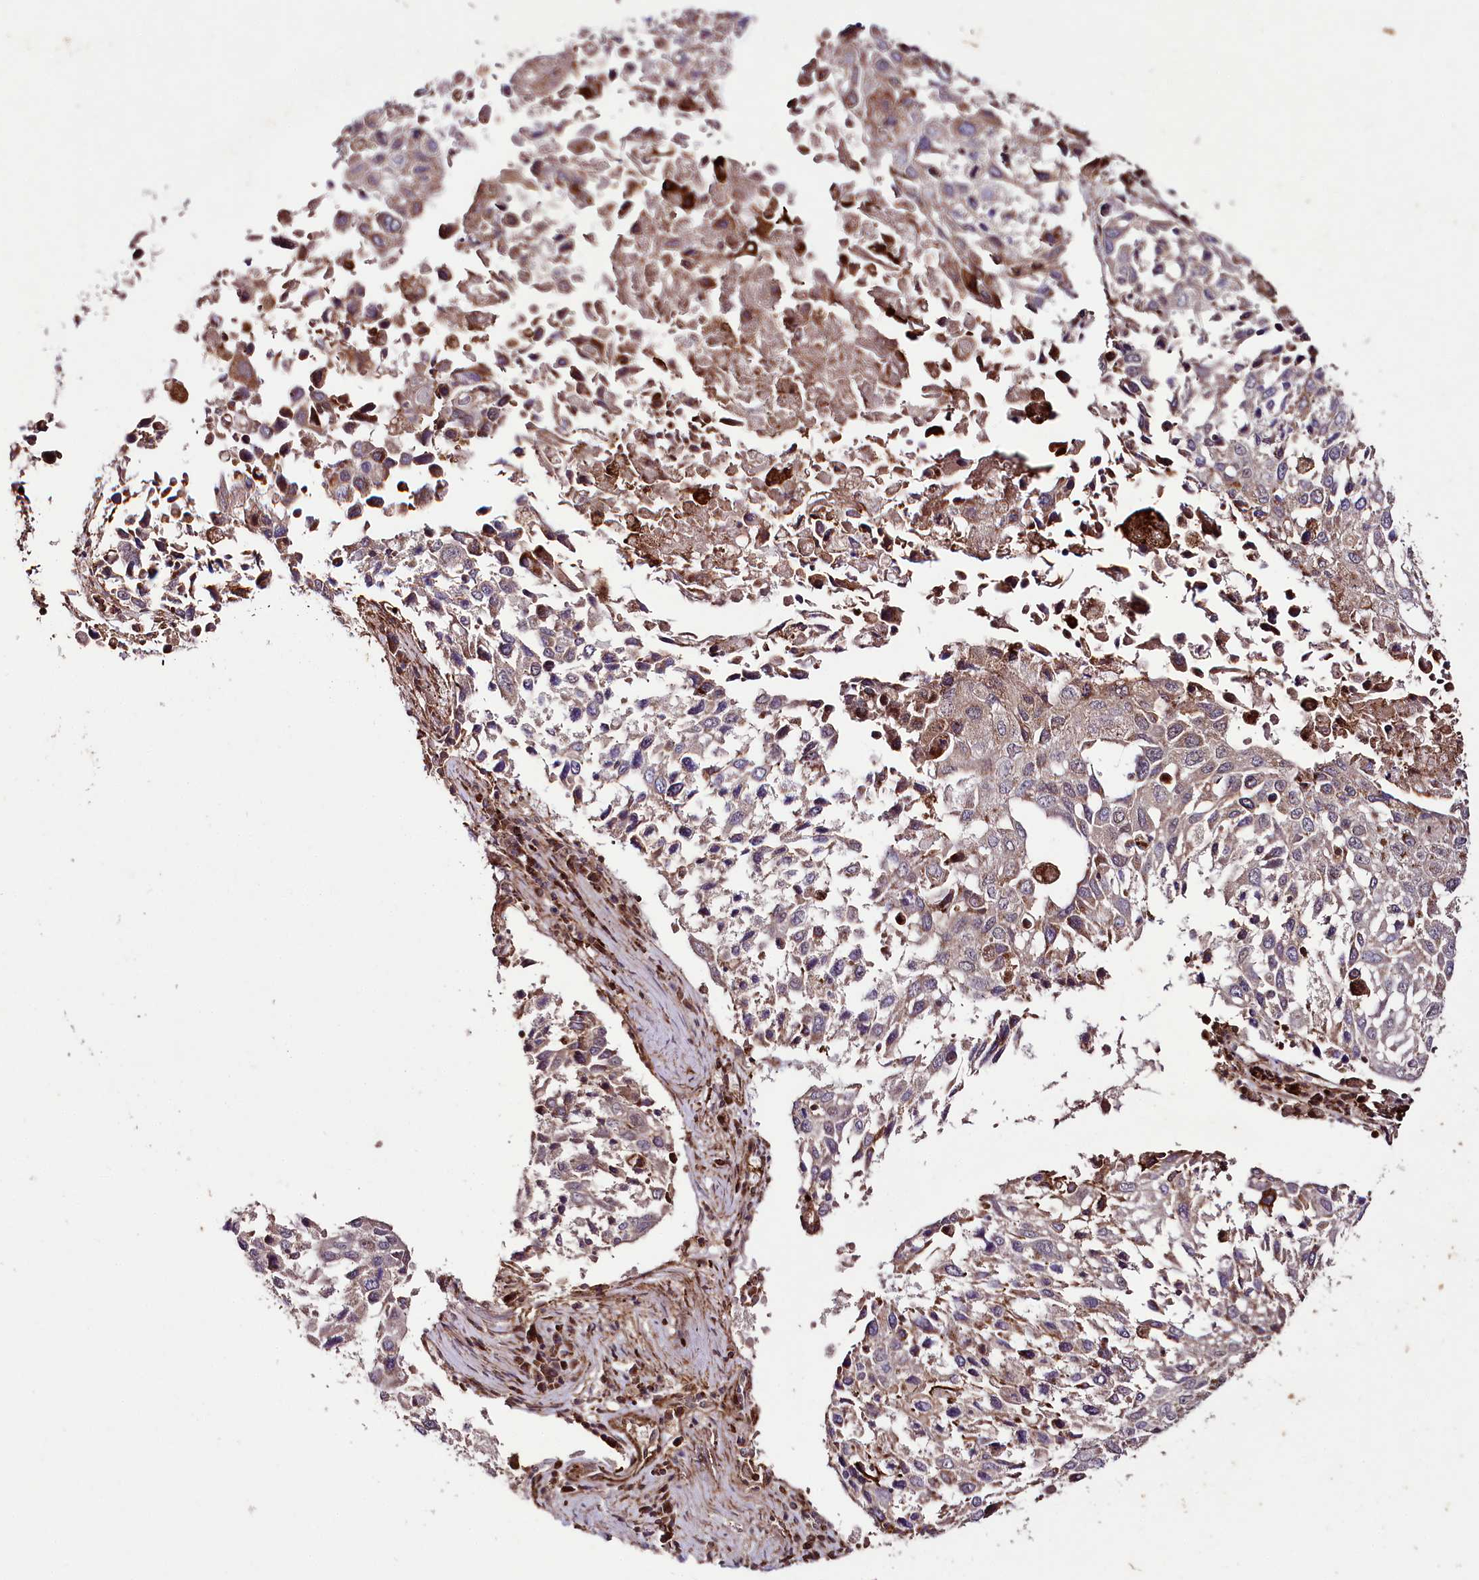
{"staining": {"intensity": "moderate", "quantity": "25%-75%", "location": "cytoplasmic/membranous"}, "tissue": "lung cancer", "cell_type": "Tumor cells", "image_type": "cancer", "snomed": [{"axis": "morphology", "description": "Squamous cell carcinoma, NOS"}, {"axis": "topography", "description": "Lung"}], "caption": "DAB (3,3'-diaminobenzidine) immunohistochemical staining of human squamous cell carcinoma (lung) shows moderate cytoplasmic/membranous protein positivity in approximately 25%-75% of tumor cells.", "gene": "PHLDB1", "patient": {"sex": "male", "age": 65}}